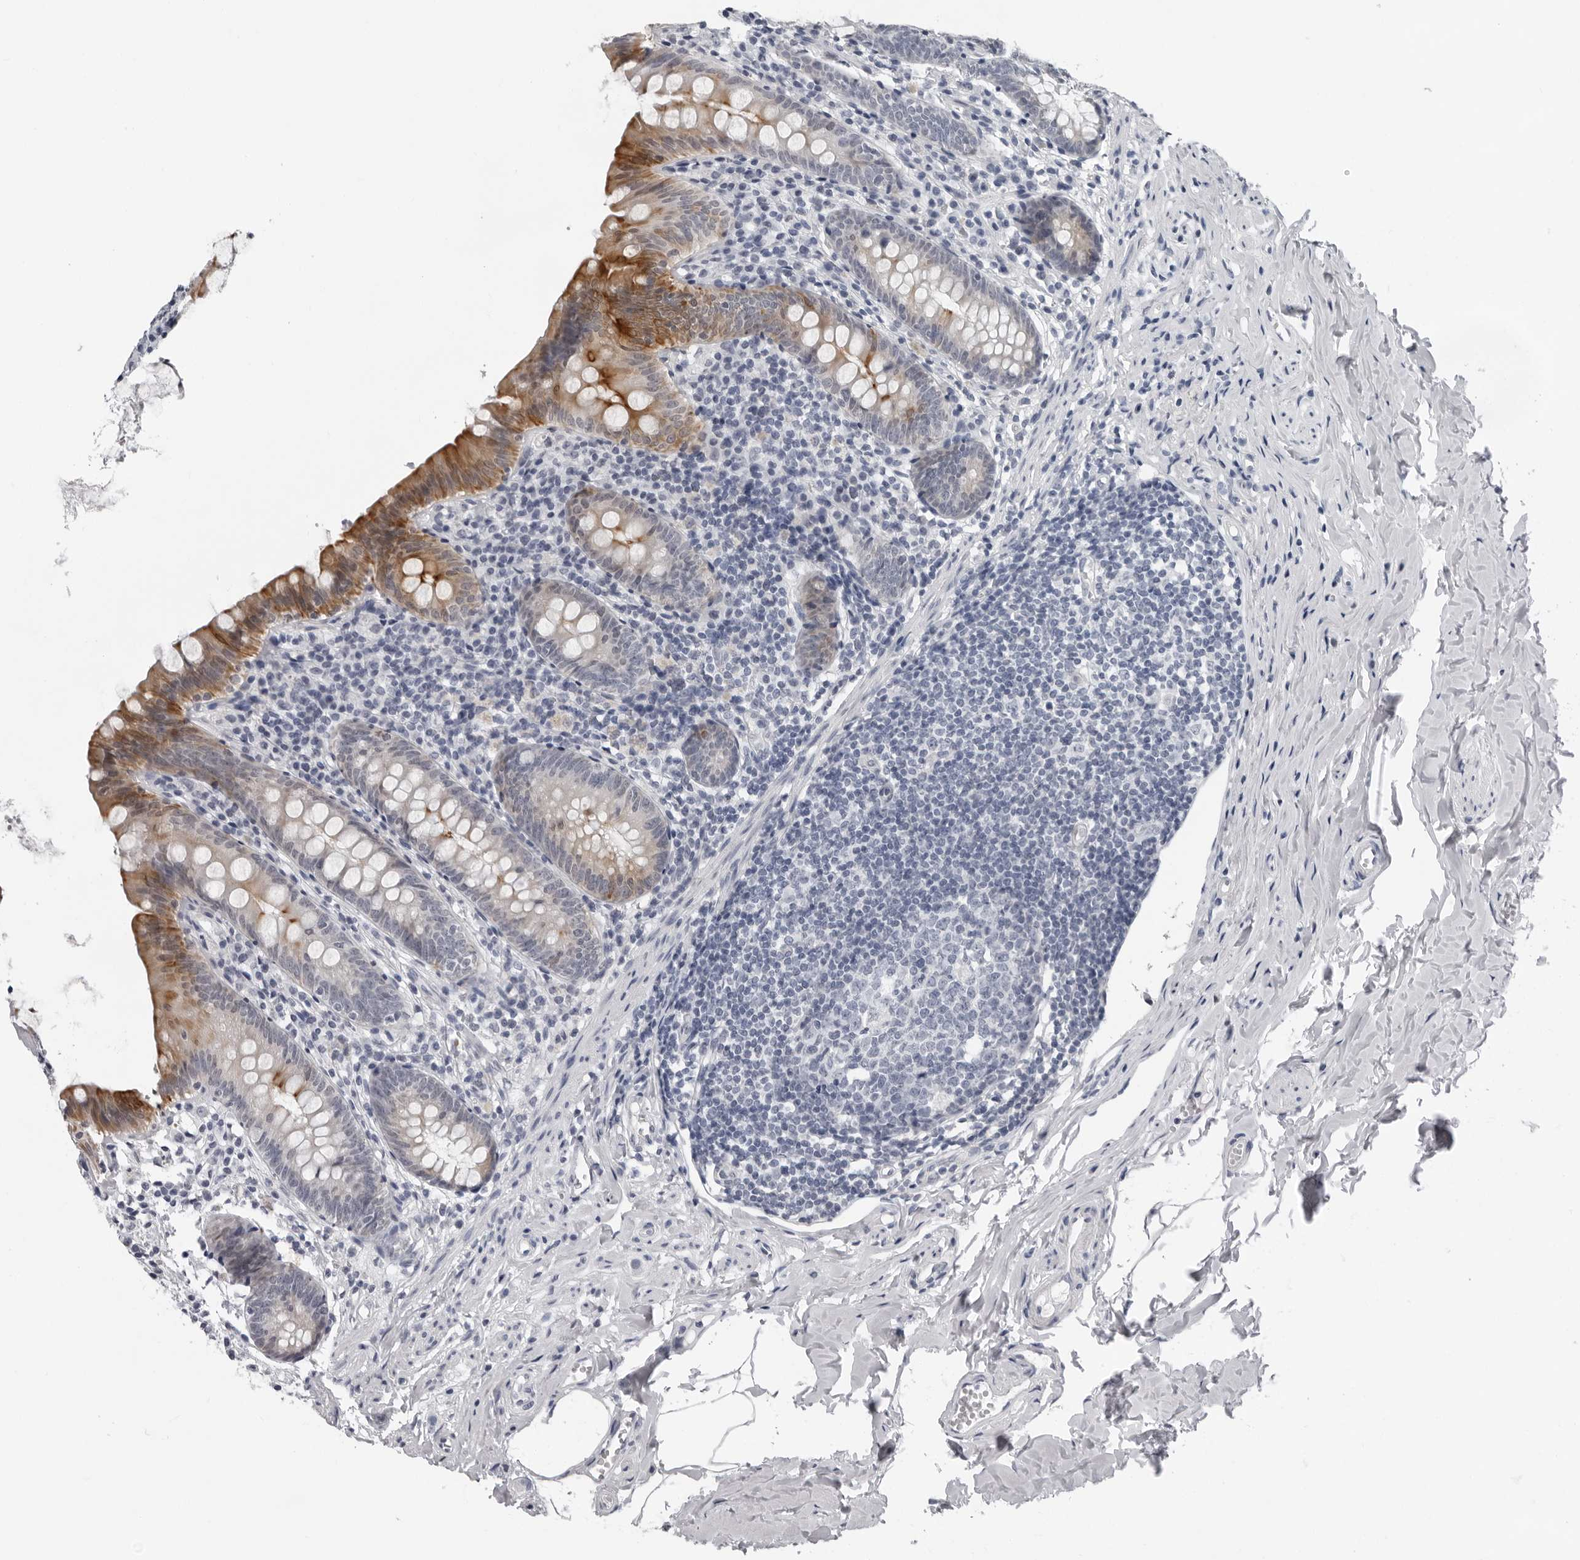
{"staining": {"intensity": "moderate", "quantity": "25%-75%", "location": "cytoplasmic/membranous"}, "tissue": "appendix", "cell_type": "Glandular cells", "image_type": "normal", "snomed": [{"axis": "morphology", "description": "Normal tissue, NOS"}, {"axis": "topography", "description": "Appendix"}], "caption": "Protein staining reveals moderate cytoplasmic/membranous positivity in about 25%-75% of glandular cells in unremarkable appendix.", "gene": "CCDC28B", "patient": {"sex": "male", "age": 52}}